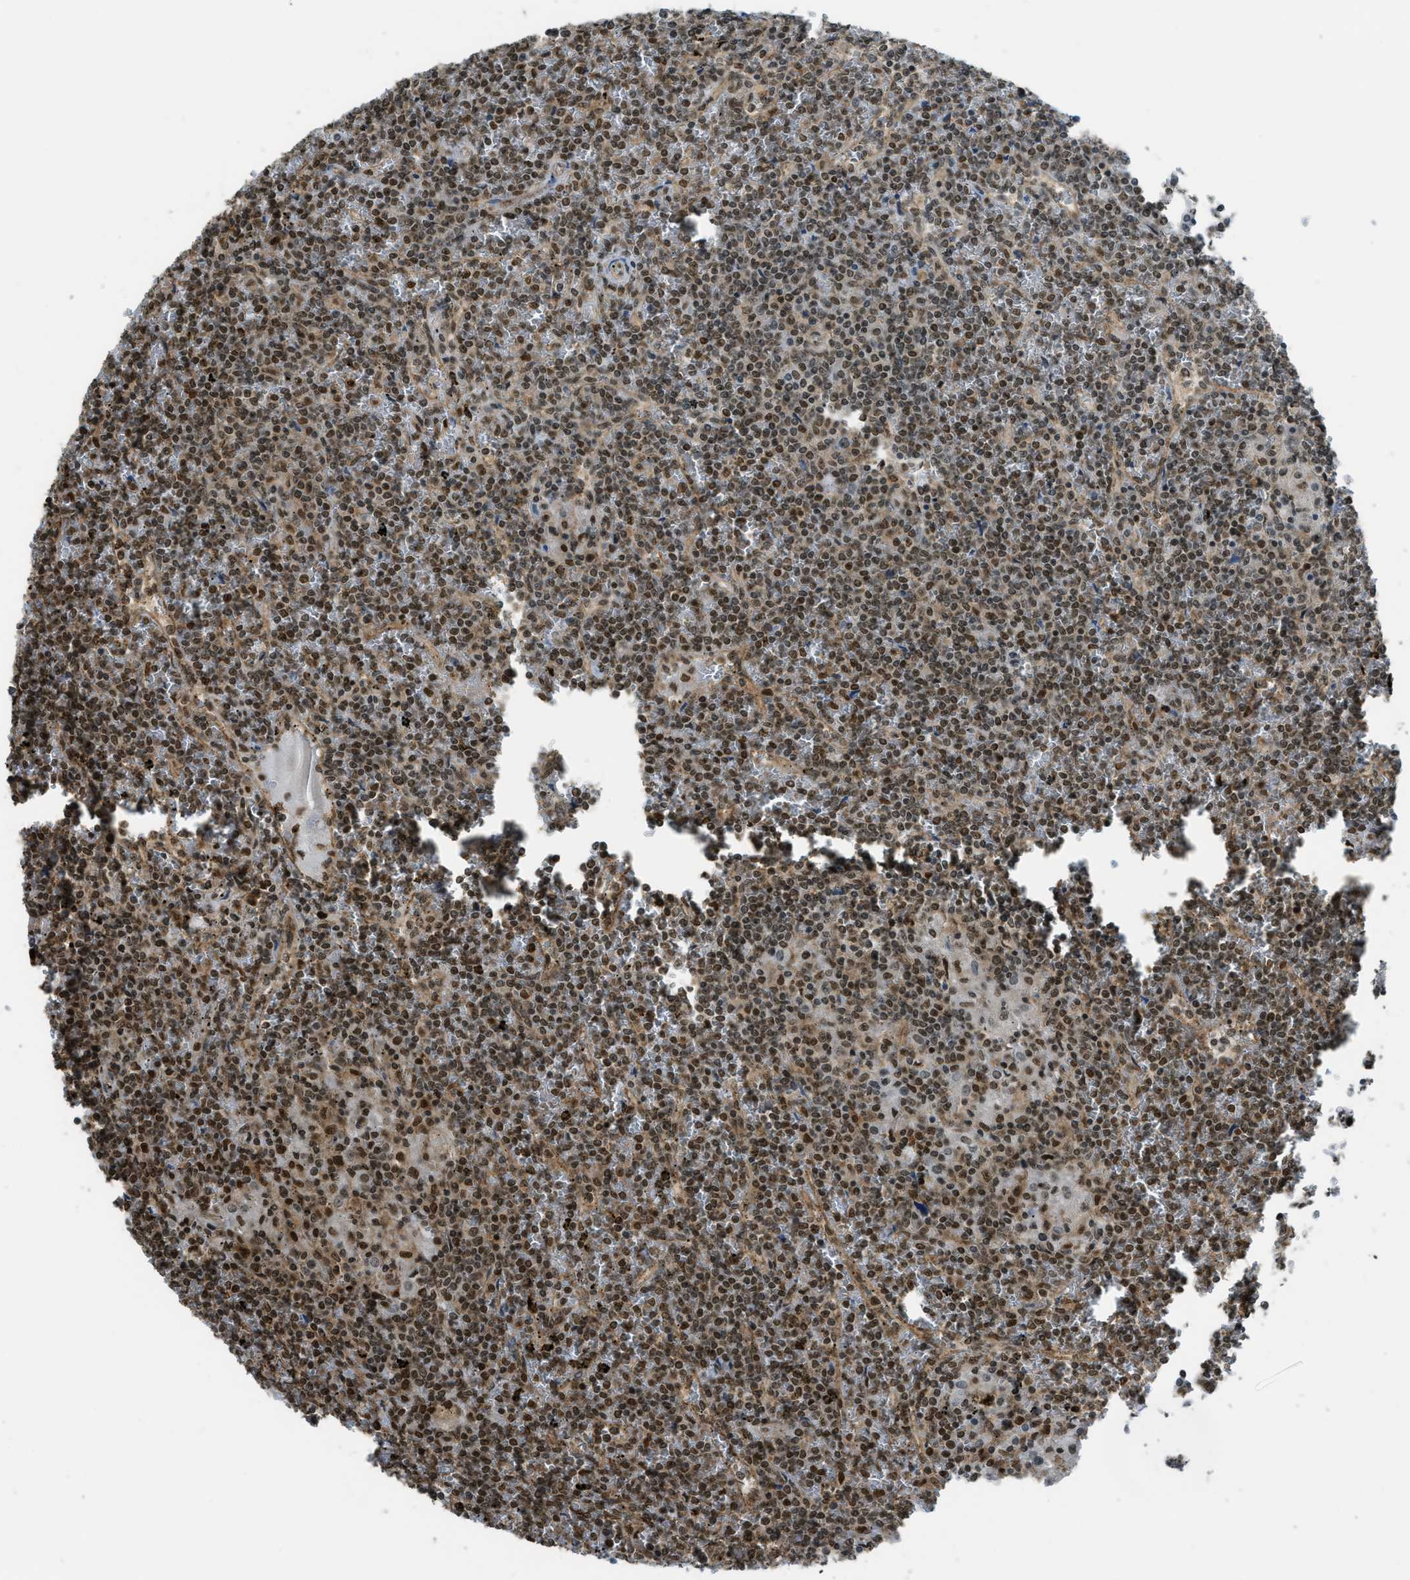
{"staining": {"intensity": "moderate", "quantity": ">75%", "location": "nuclear"}, "tissue": "lymphoma", "cell_type": "Tumor cells", "image_type": "cancer", "snomed": [{"axis": "morphology", "description": "Malignant lymphoma, non-Hodgkin's type, Low grade"}, {"axis": "topography", "description": "Spleen"}], "caption": "Moderate nuclear protein expression is appreciated in about >75% of tumor cells in lymphoma.", "gene": "TNPO1", "patient": {"sex": "female", "age": 19}}